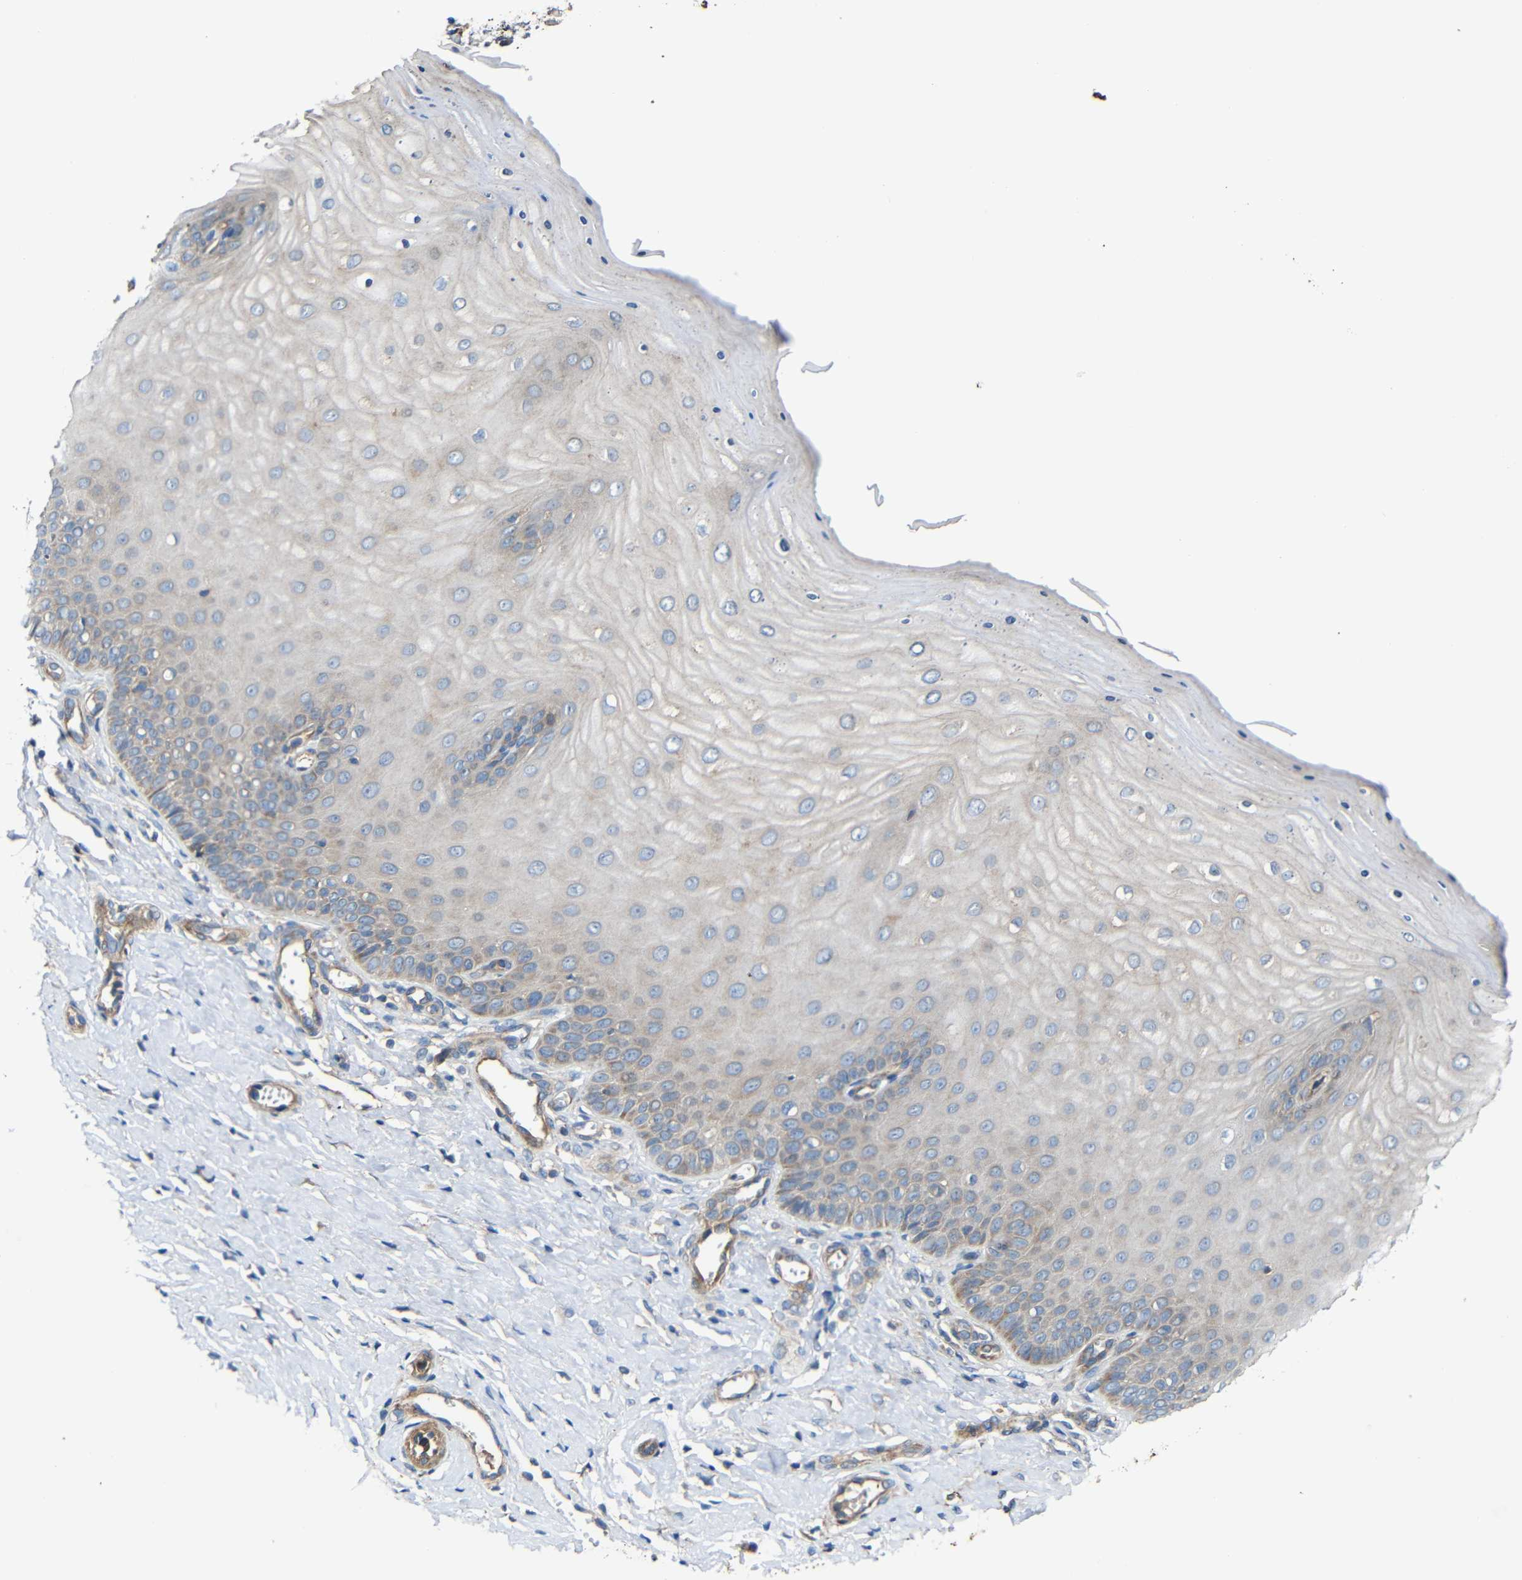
{"staining": {"intensity": "moderate", "quantity": ">75%", "location": "cytoplasmic/membranous"}, "tissue": "cervix", "cell_type": "Glandular cells", "image_type": "normal", "snomed": [{"axis": "morphology", "description": "Normal tissue, NOS"}, {"axis": "topography", "description": "Cervix"}], "caption": "Immunohistochemical staining of unremarkable human cervix demonstrates moderate cytoplasmic/membranous protein positivity in approximately >75% of glandular cells.", "gene": "RHOT2", "patient": {"sex": "female", "age": 55}}